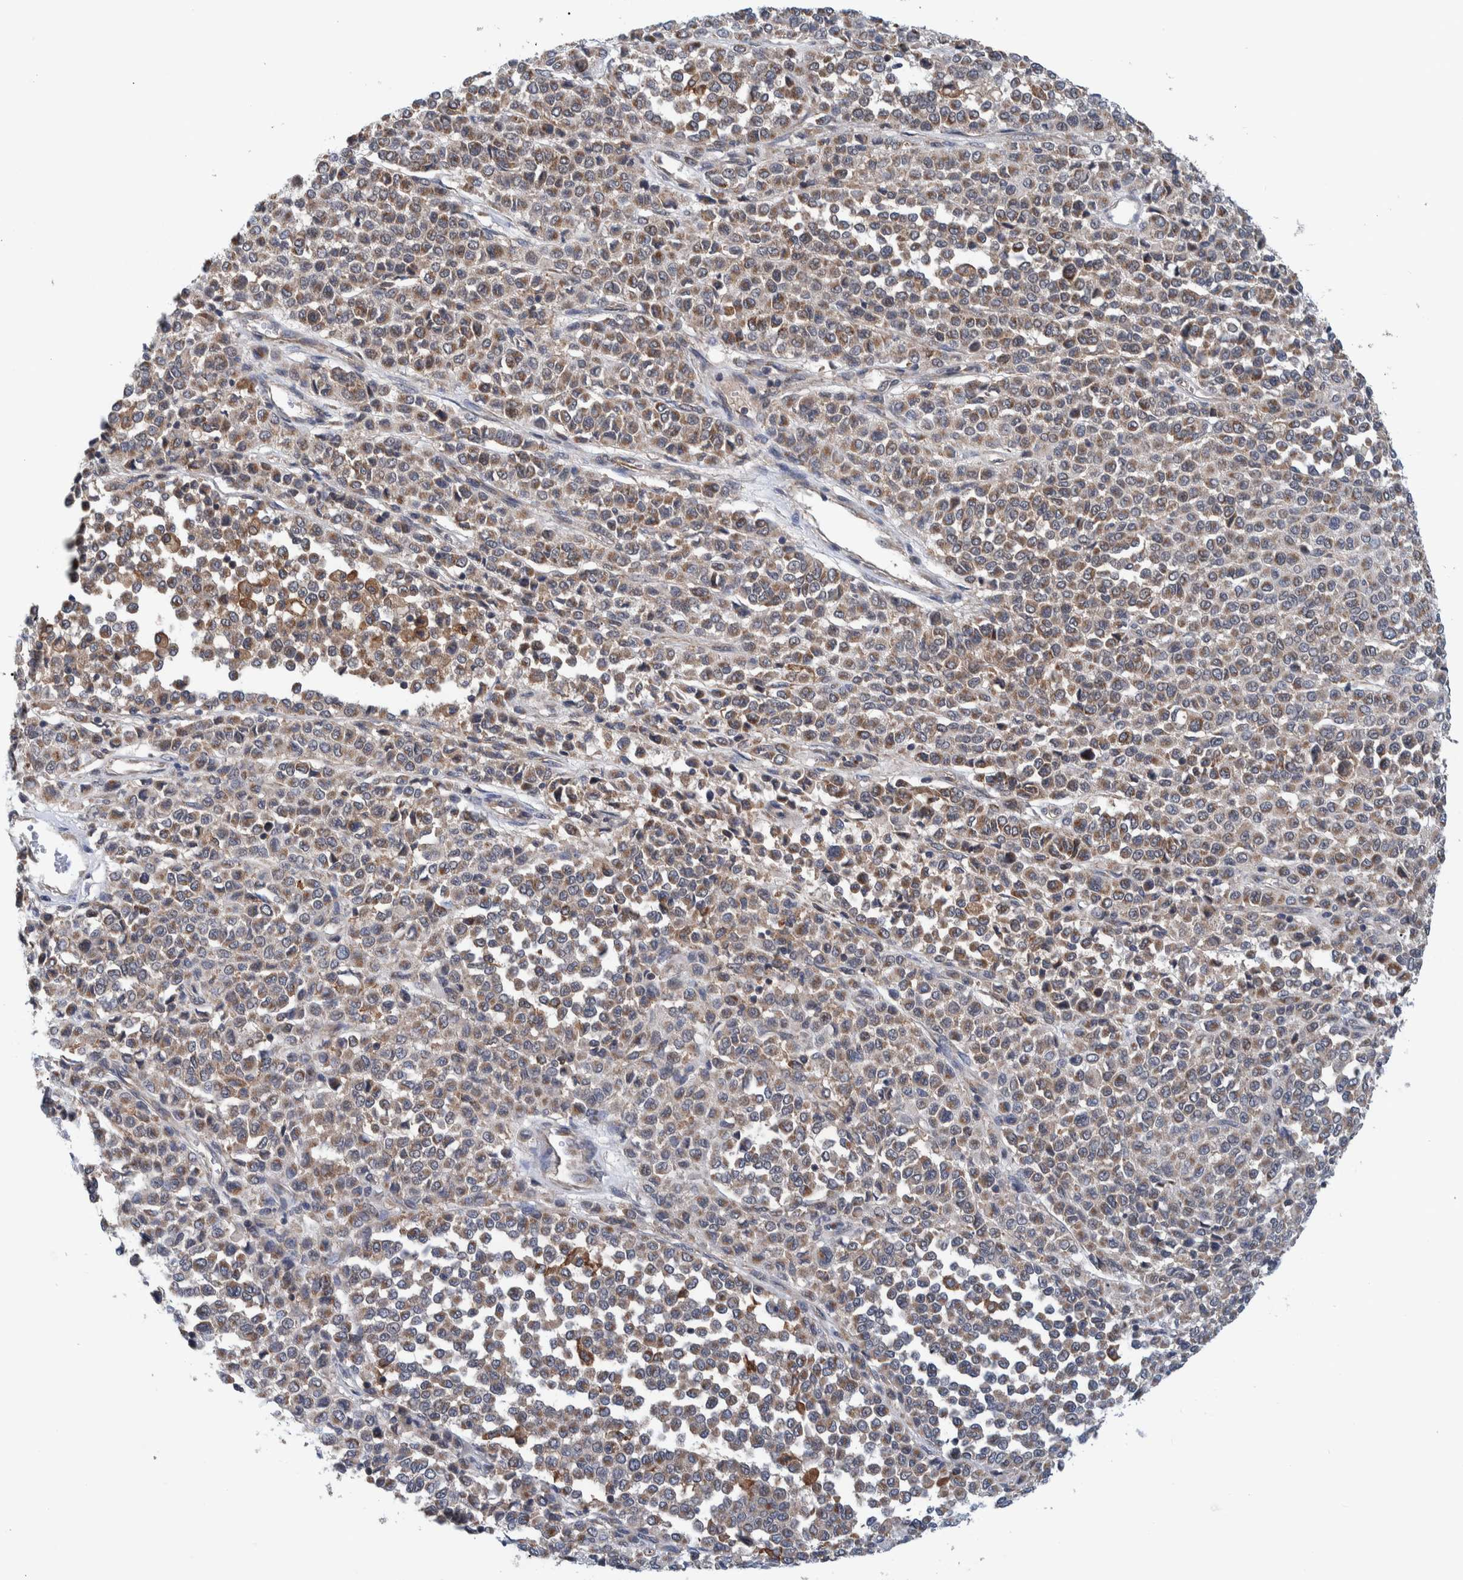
{"staining": {"intensity": "moderate", "quantity": ">75%", "location": "cytoplasmic/membranous"}, "tissue": "melanoma", "cell_type": "Tumor cells", "image_type": "cancer", "snomed": [{"axis": "morphology", "description": "Malignant melanoma, Metastatic site"}, {"axis": "topography", "description": "Pancreas"}], "caption": "Approximately >75% of tumor cells in human melanoma display moderate cytoplasmic/membranous protein staining as visualized by brown immunohistochemical staining.", "gene": "MRPS7", "patient": {"sex": "female", "age": 30}}